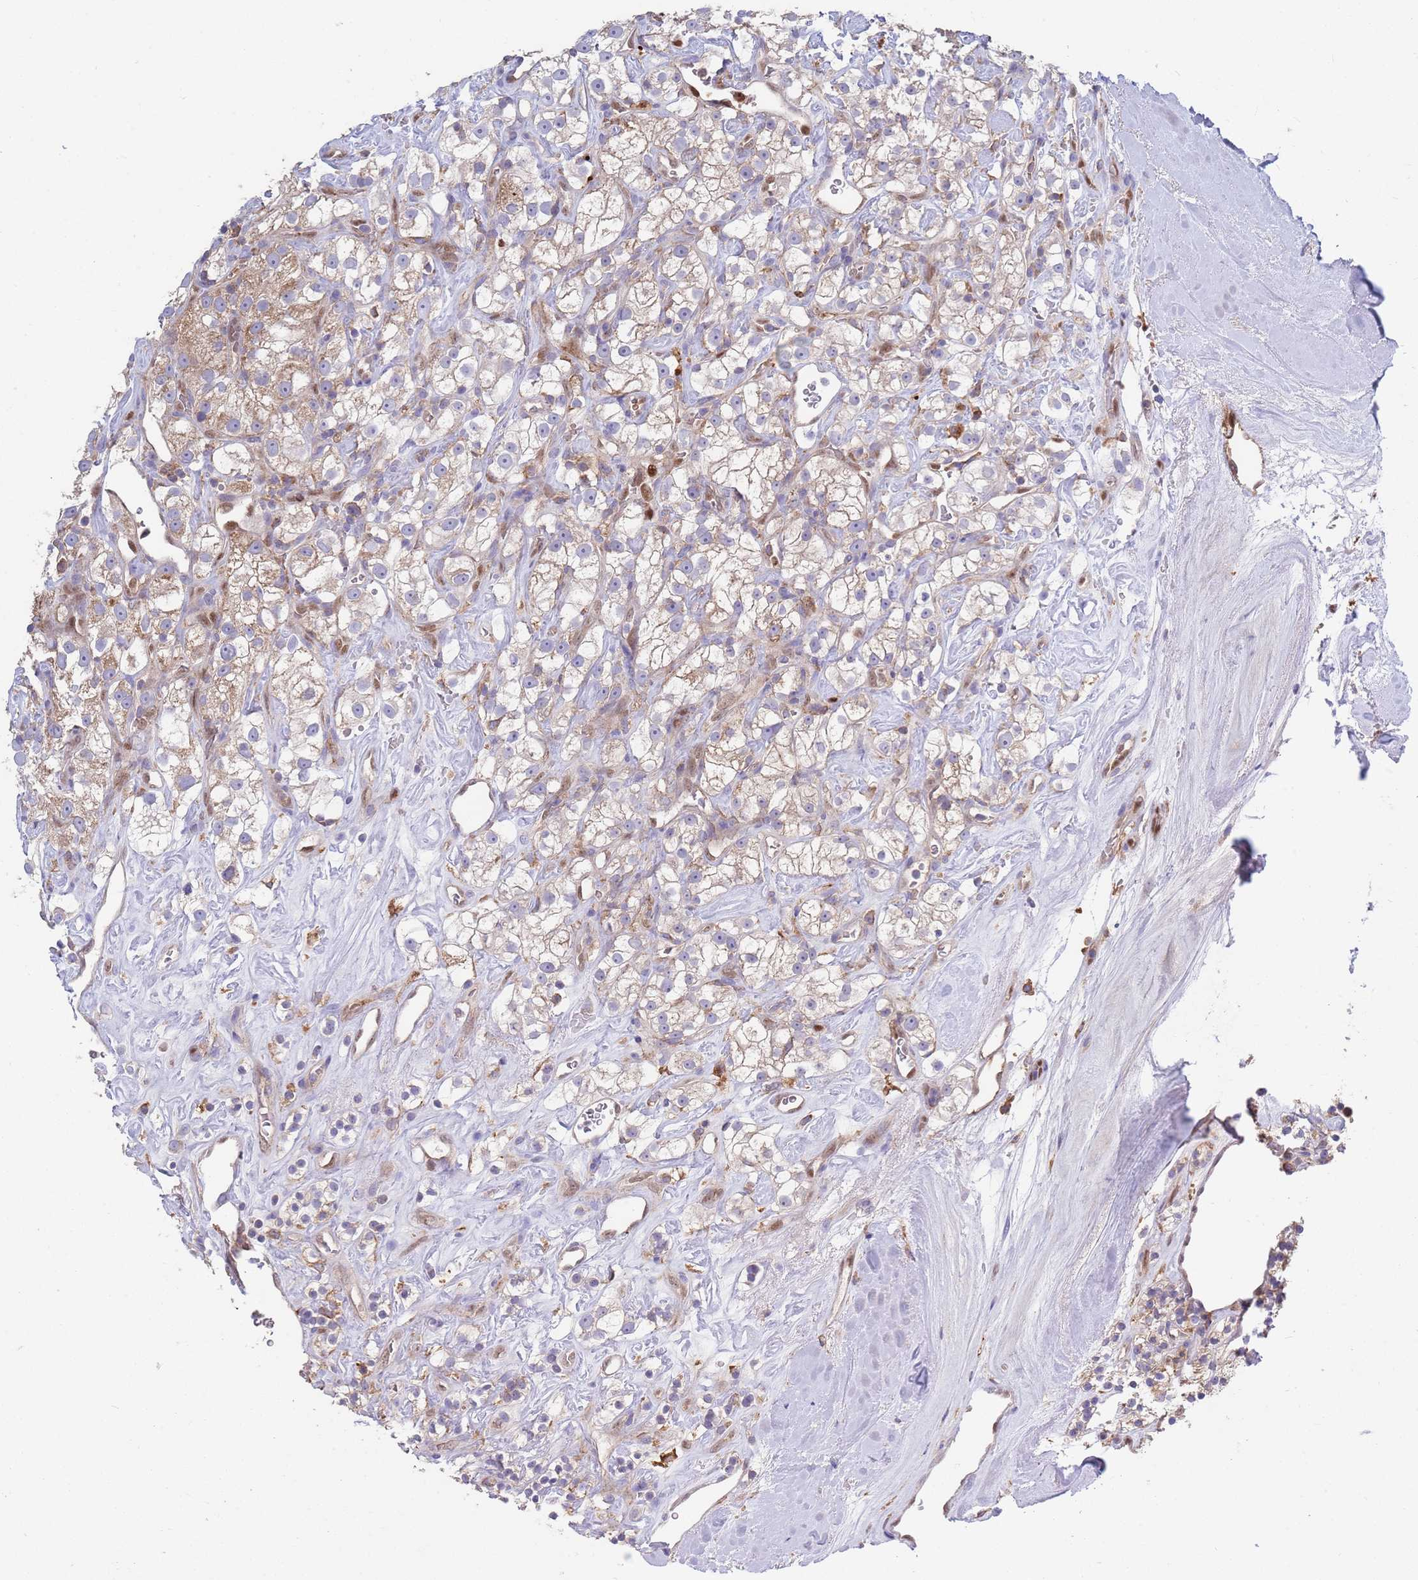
{"staining": {"intensity": "weak", "quantity": "<25%", "location": "cytoplasmic/membranous"}, "tissue": "renal cancer", "cell_type": "Tumor cells", "image_type": "cancer", "snomed": [{"axis": "morphology", "description": "Adenocarcinoma, NOS"}, {"axis": "topography", "description": "Kidney"}], "caption": "Renal cancer (adenocarcinoma) was stained to show a protein in brown. There is no significant positivity in tumor cells.", "gene": "DDT", "patient": {"sex": "male", "age": 77}}